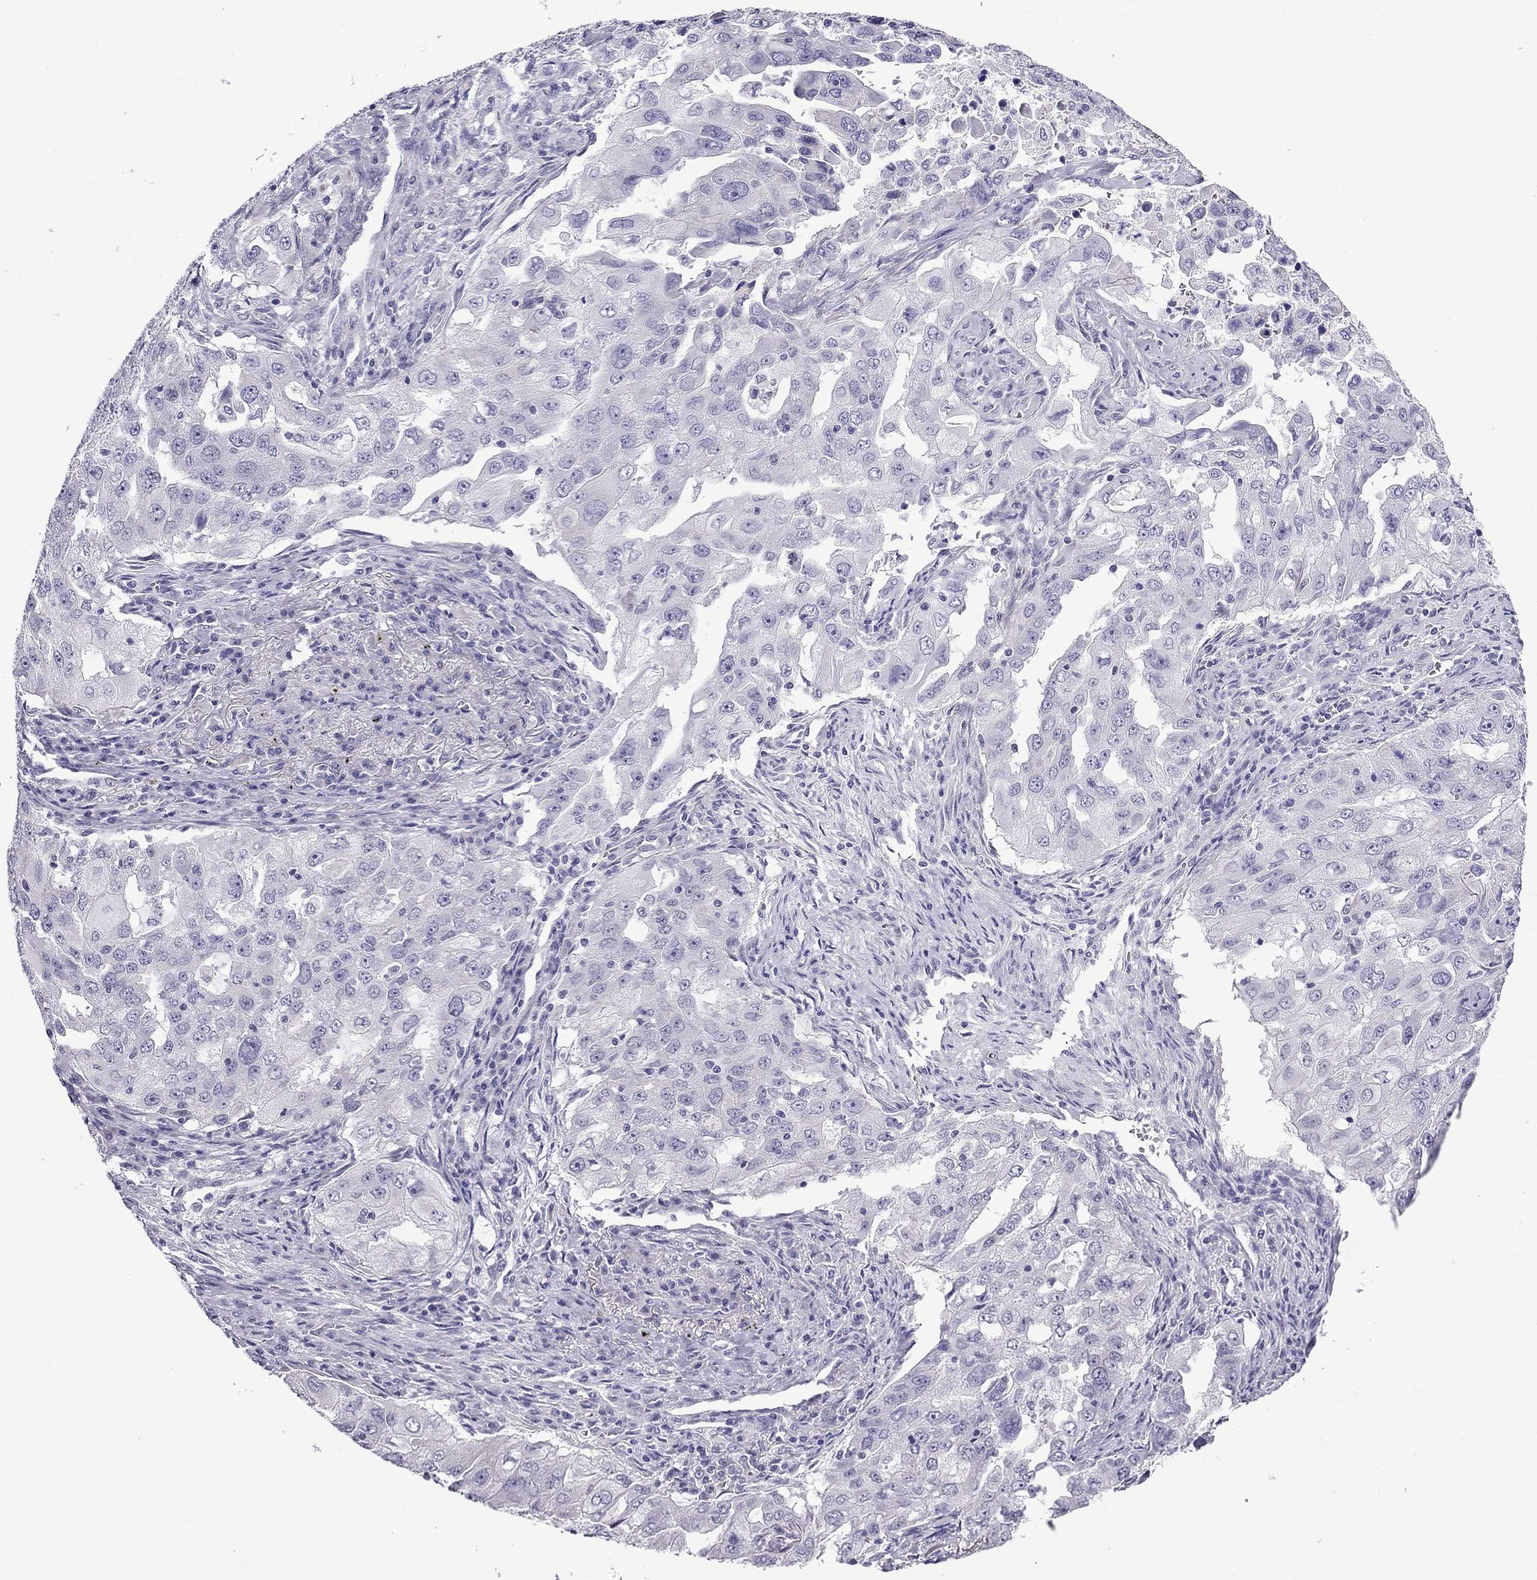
{"staining": {"intensity": "negative", "quantity": "none", "location": "none"}, "tissue": "lung cancer", "cell_type": "Tumor cells", "image_type": "cancer", "snomed": [{"axis": "morphology", "description": "Adenocarcinoma, NOS"}, {"axis": "topography", "description": "Lung"}], "caption": "A high-resolution micrograph shows immunohistochemistry staining of lung cancer (adenocarcinoma), which shows no significant positivity in tumor cells.", "gene": "POM121L12", "patient": {"sex": "female", "age": 61}}